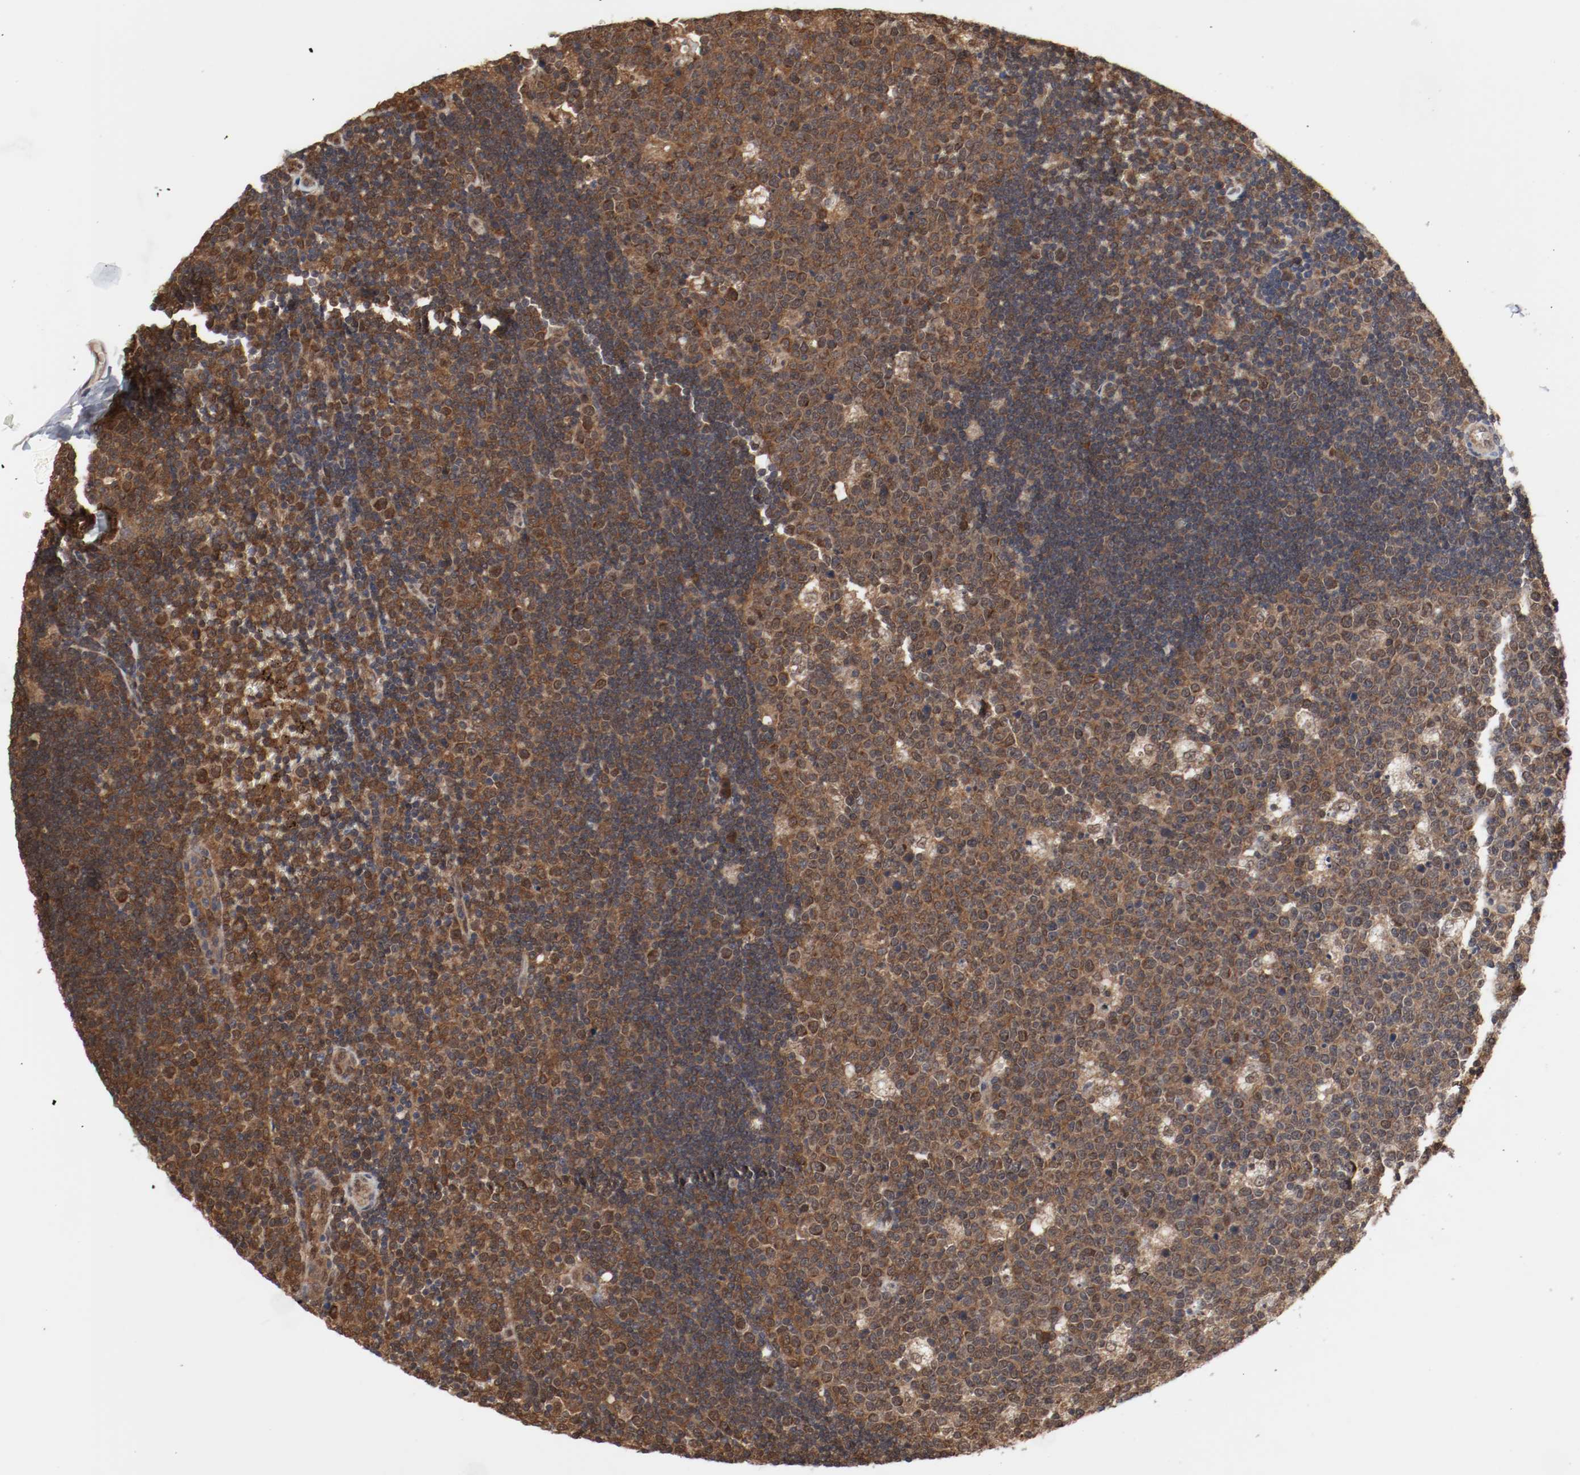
{"staining": {"intensity": "moderate", "quantity": ">75%", "location": "cytoplasmic/membranous,nuclear"}, "tissue": "lymph node", "cell_type": "Germinal center cells", "image_type": "normal", "snomed": [{"axis": "morphology", "description": "Normal tissue, NOS"}, {"axis": "topography", "description": "Lymph node"}, {"axis": "topography", "description": "Salivary gland"}], "caption": "Protein expression by immunohistochemistry displays moderate cytoplasmic/membranous,nuclear positivity in about >75% of germinal center cells in normal lymph node. The staining was performed using DAB (3,3'-diaminobenzidine) to visualize the protein expression in brown, while the nuclei were stained in blue with hematoxylin (Magnification: 20x).", "gene": "AFG3L2", "patient": {"sex": "male", "age": 8}}